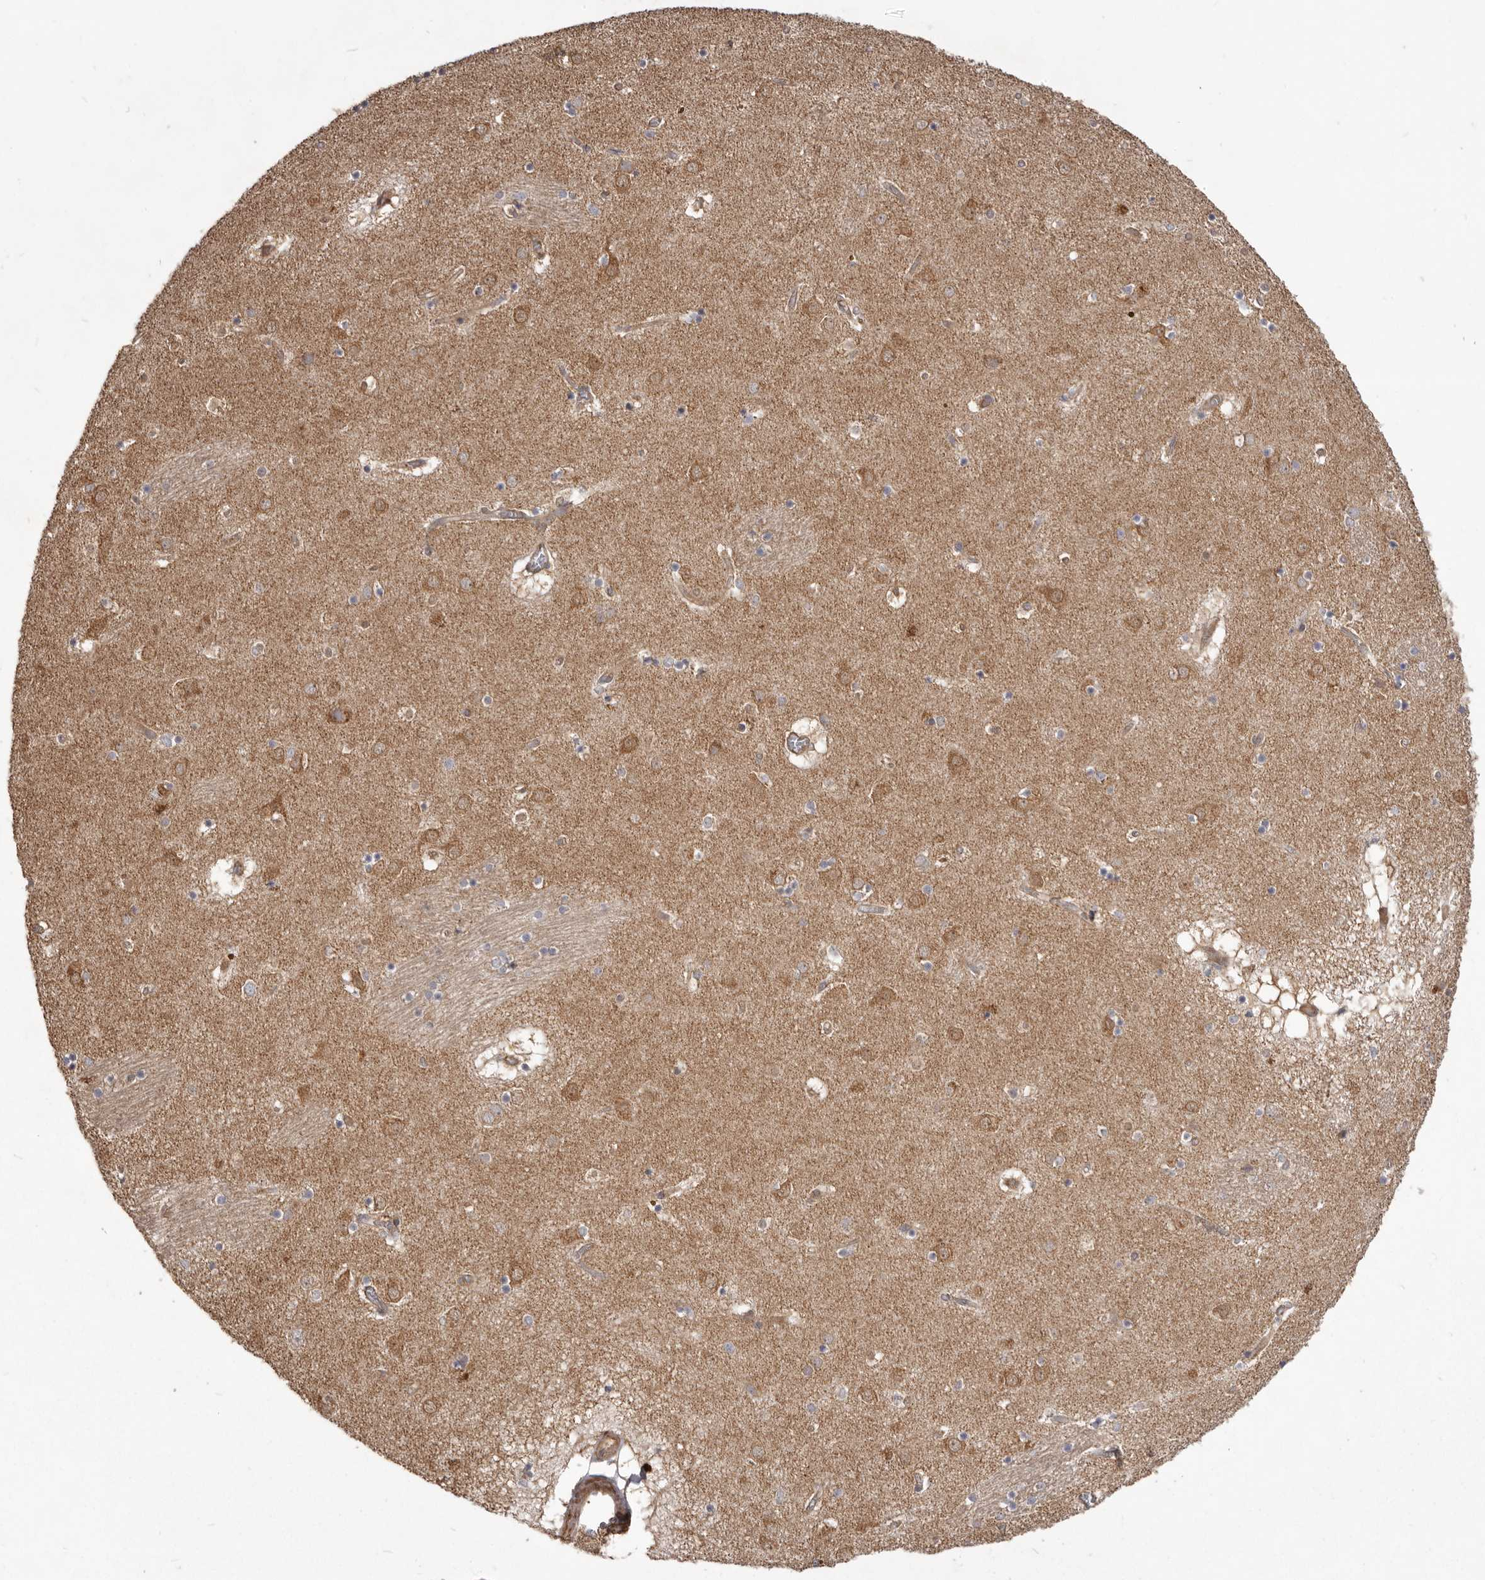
{"staining": {"intensity": "moderate", "quantity": "<25%", "location": "cytoplasmic/membranous"}, "tissue": "caudate", "cell_type": "Glial cells", "image_type": "normal", "snomed": [{"axis": "morphology", "description": "Normal tissue, NOS"}, {"axis": "topography", "description": "Lateral ventricle wall"}], "caption": "Immunohistochemistry (IHC) of normal caudate exhibits low levels of moderate cytoplasmic/membranous positivity in approximately <25% of glial cells. (brown staining indicates protein expression, while blue staining denotes nuclei).", "gene": "VPS45", "patient": {"sex": "male", "age": 70}}